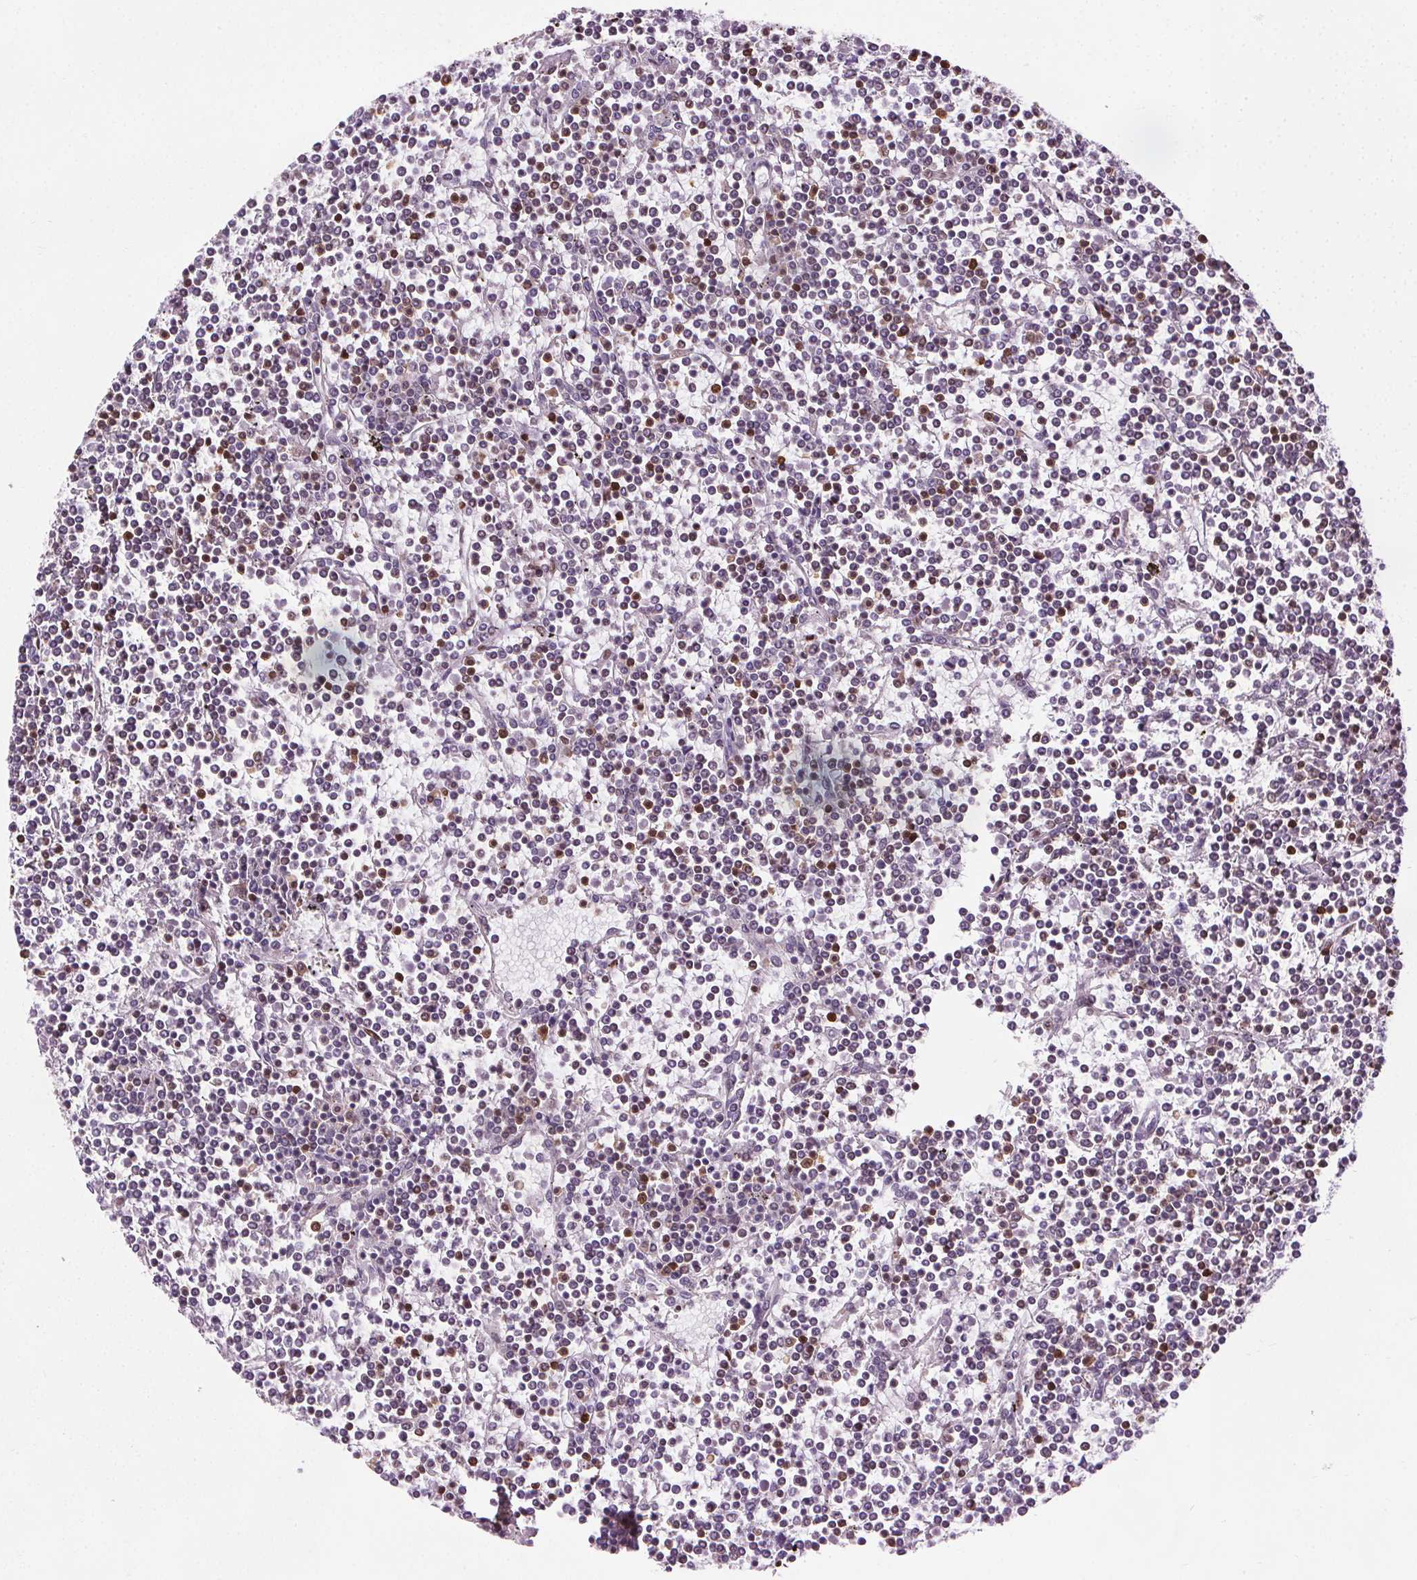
{"staining": {"intensity": "weak", "quantity": "<25%", "location": "nuclear"}, "tissue": "lymphoma", "cell_type": "Tumor cells", "image_type": "cancer", "snomed": [{"axis": "morphology", "description": "Malignant lymphoma, non-Hodgkin's type, Low grade"}, {"axis": "topography", "description": "Spleen"}], "caption": "Immunohistochemistry (IHC) of human lymphoma exhibits no positivity in tumor cells.", "gene": "CEBPA", "patient": {"sex": "female", "age": 19}}